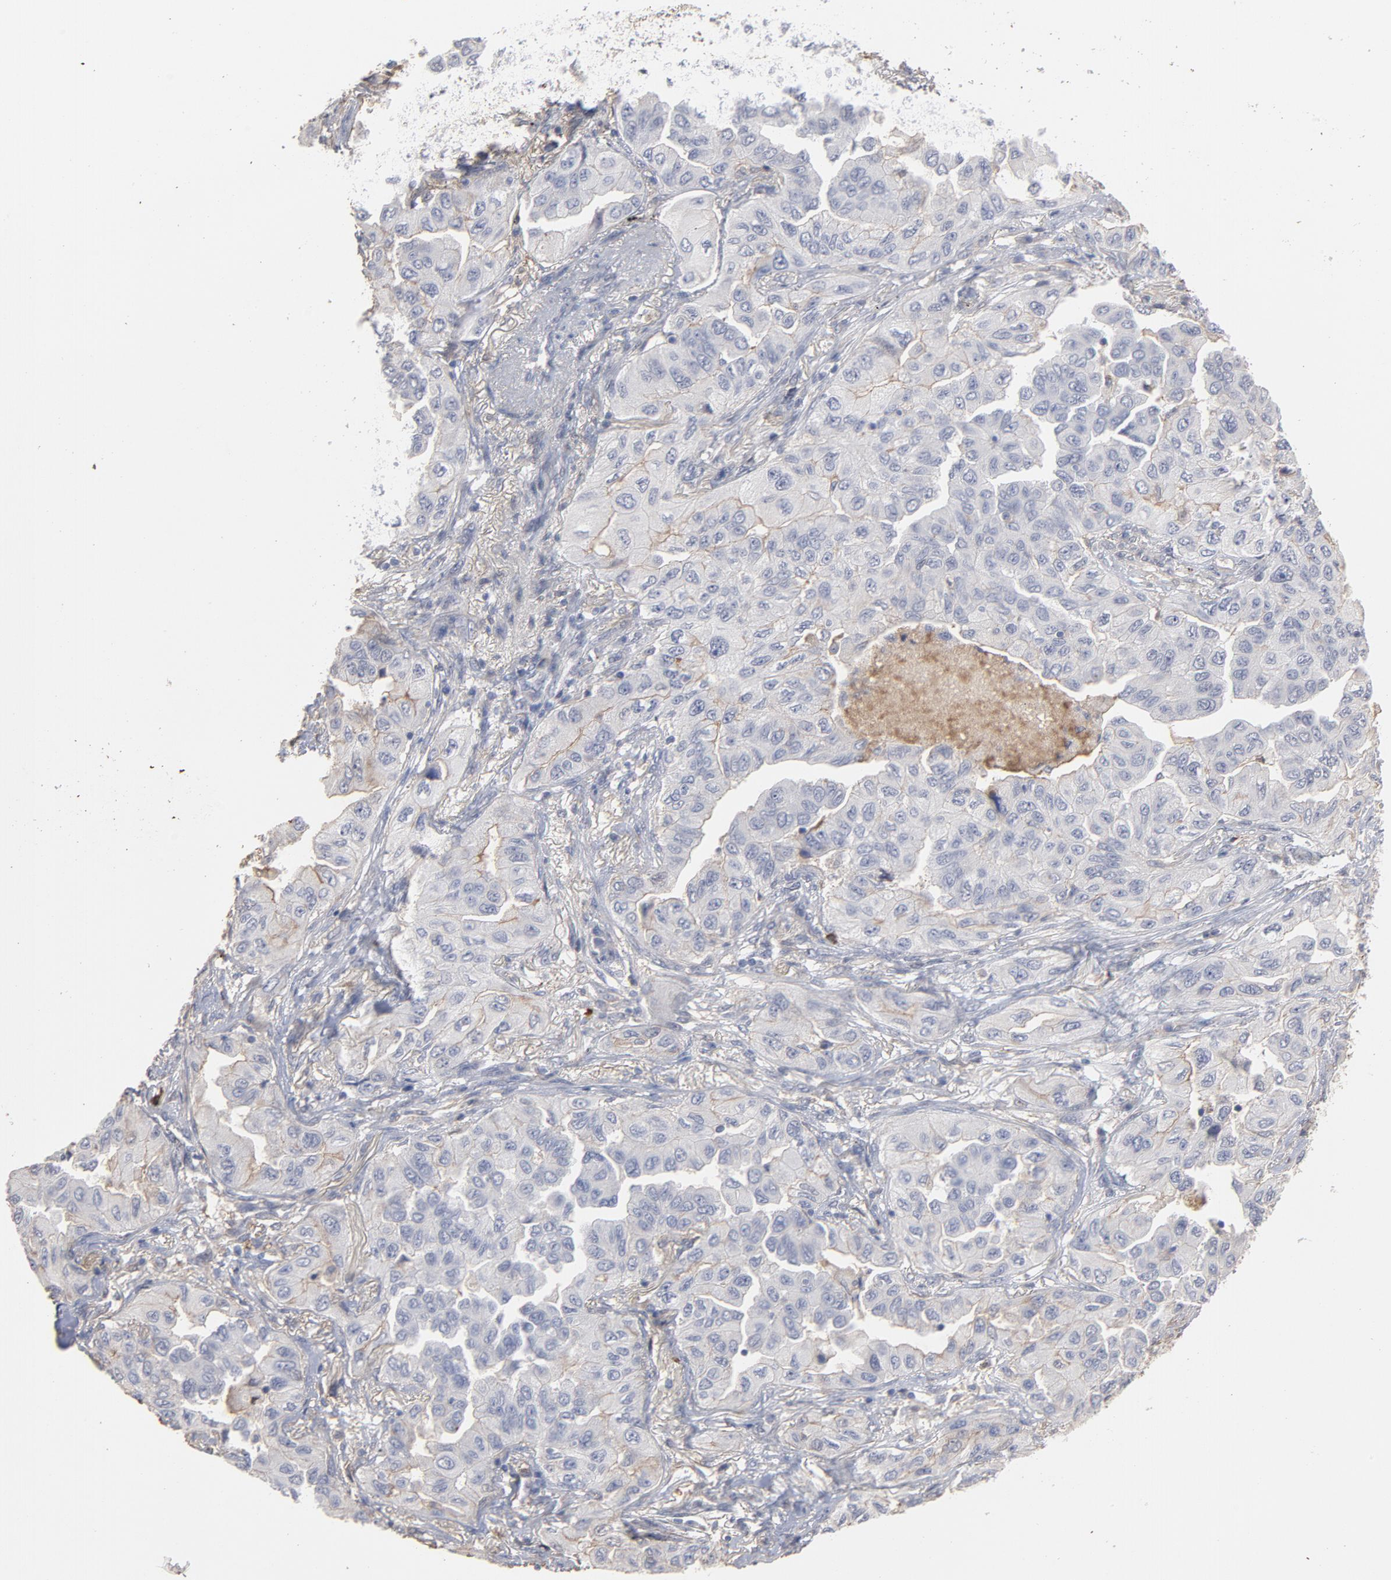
{"staining": {"intensity": "moderate", "quantity": "25%-75%", "location": "cytoplasmic/membranous"}, "tissue": "lung cancer", "cell_type": "Tumor cells", "image_type": "cancer", "snomed": [{"axis": "morphology", "description": "Adenocarcinoma, NOS"}, {"axis": "topography", "description": "Lung"}], "caption": "Approximately 25%-75% of tumor cells in lung cancer (adenocarcinoma) display moderate cytoplasmic/membranous protein expression as visualized by brown immunohistochemical staining.", "gene": "PNMA1", "patient": {"sex": "female", "age": 65}}